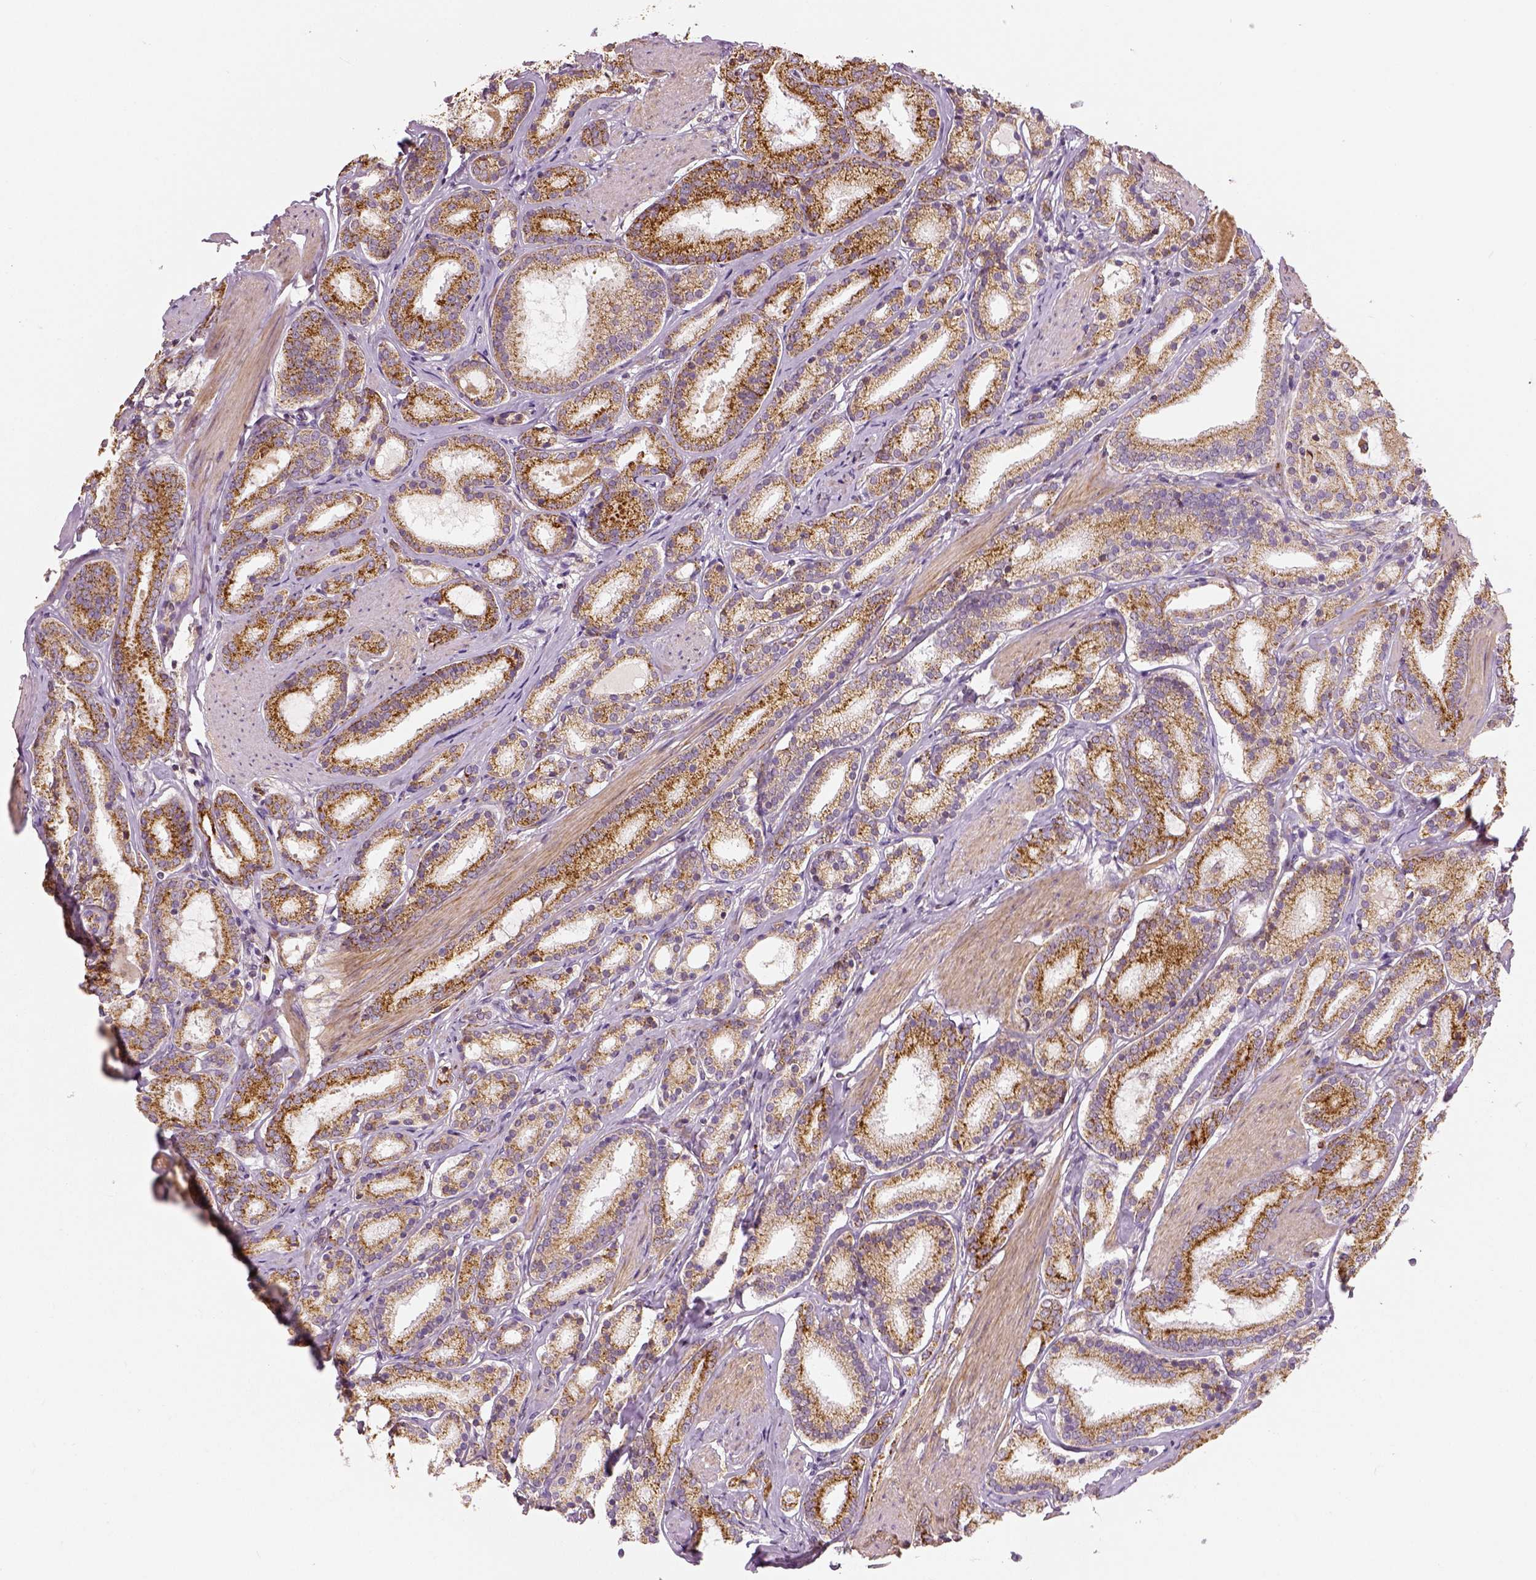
{"staining": {"intensity": "moderate", "quantity": ">75%", "location": "cytoplasmic/membranous"}, "tissue": "prostate cancer", "cell_type": "Tumor cells", "image_type": "cancer", "snomed": [{"axis": "morphology", "description": "Adenocarcinoma, High grade"}, {"axis": "topography", "description": "Prostate"}], "caption": "Prostate cancer was stained to show a protein in brown. There is medium levels of moderate cytoplasmic/membranous positivity in approximately >75% of tumor cells.", "gene": "PGAM5", "patient": {"sex": "male", "age": 63}}